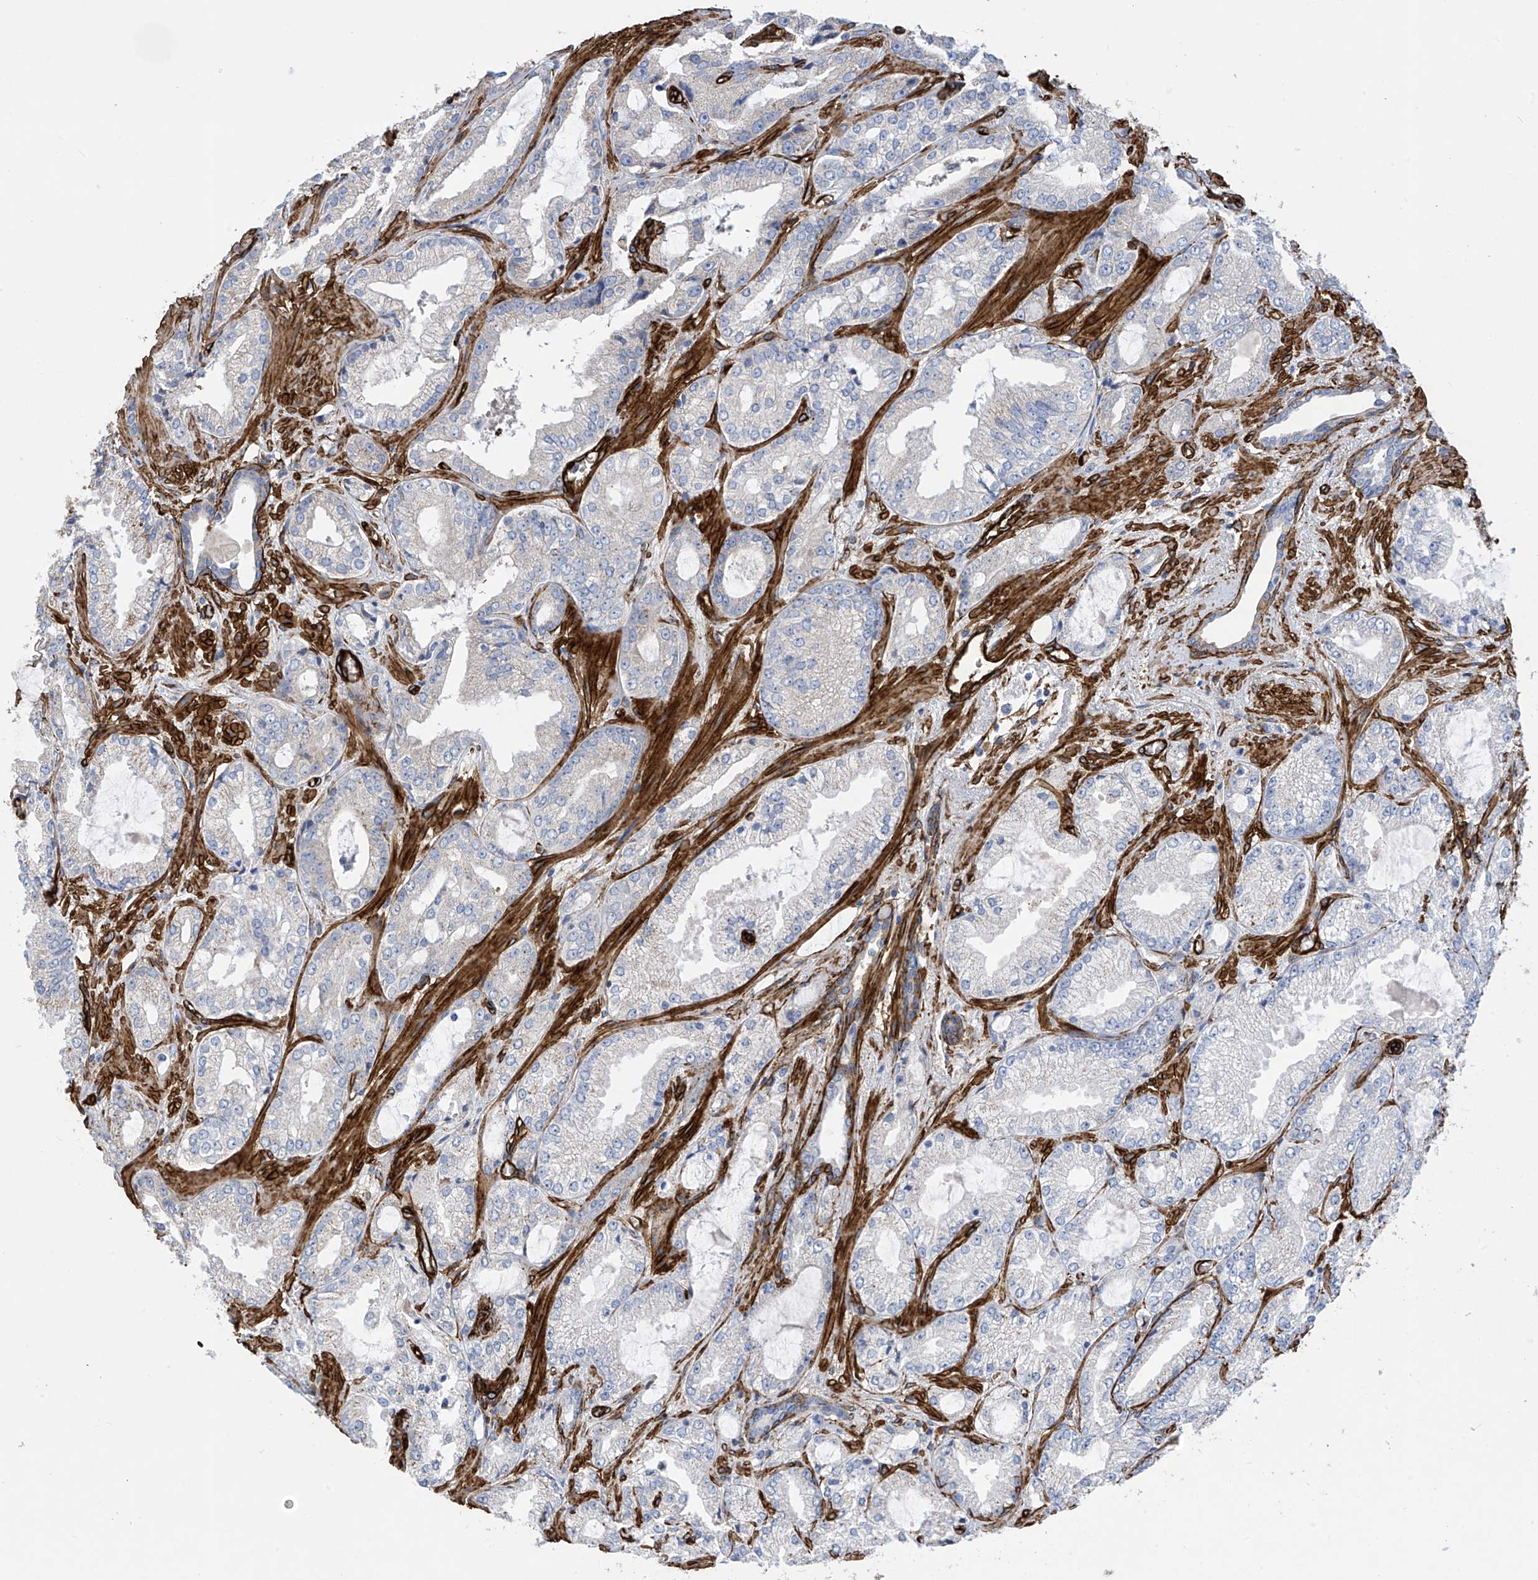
{"staining": {"intensity": "negative", "quantity": "none", "location": "none"}, "tissue": "prostate cancer", "cell_type": "Tumor cells", "image_type": "cancer", "snomed": [{"axis": "morphology", "description": "Adenocarcinoma, High grade"}, {"axis": "topography", "description": "Prostate"}], "caption": "Human prostate cancer (adenocarcinoma (high-grade)) stained for a protein using IHC shows no staining in tumor cells.", "gene": "UBTD1", "patient": {"sex": "male", "age": 71}}